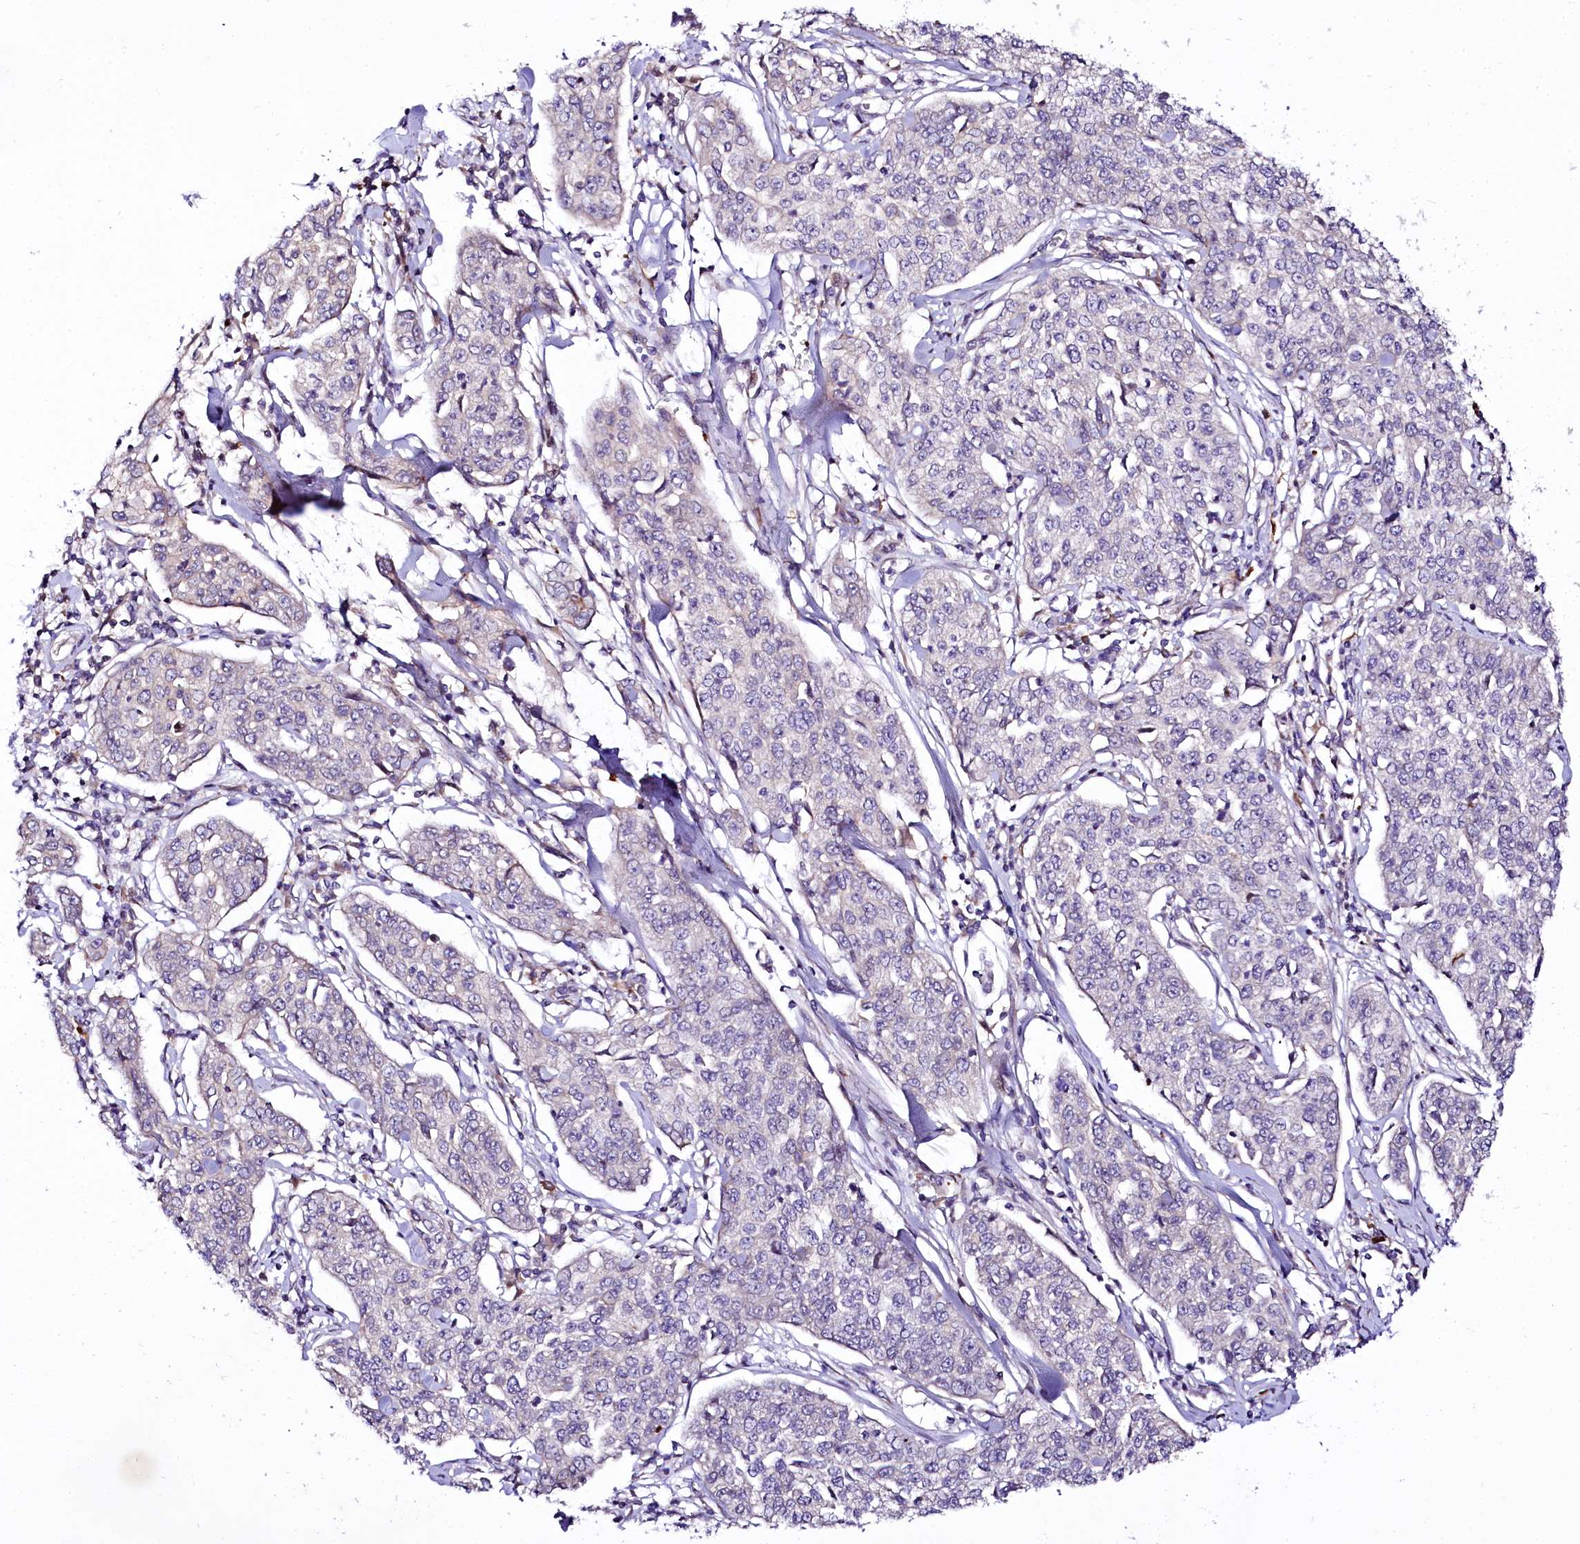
{"staining": {"intensity": "negative", "quantity": "none", "location": "none"}, "tissue": "cervical cancer", "cell_type": "Tumor cells", "image_type": "cancer", "snomed": [{"axis": "morphology", "description": "Squamous cell carcinoma, NOS"}, {"axis": "topography", "description": "Cervix"}], "caption": "Human cervical cancer (squamous cell carcinoma) stained for a protein using IHC reveals no positivity in tumor cells.", "gene": "ZC3H12C", "patient": {"sex": "female", "age": 35}}